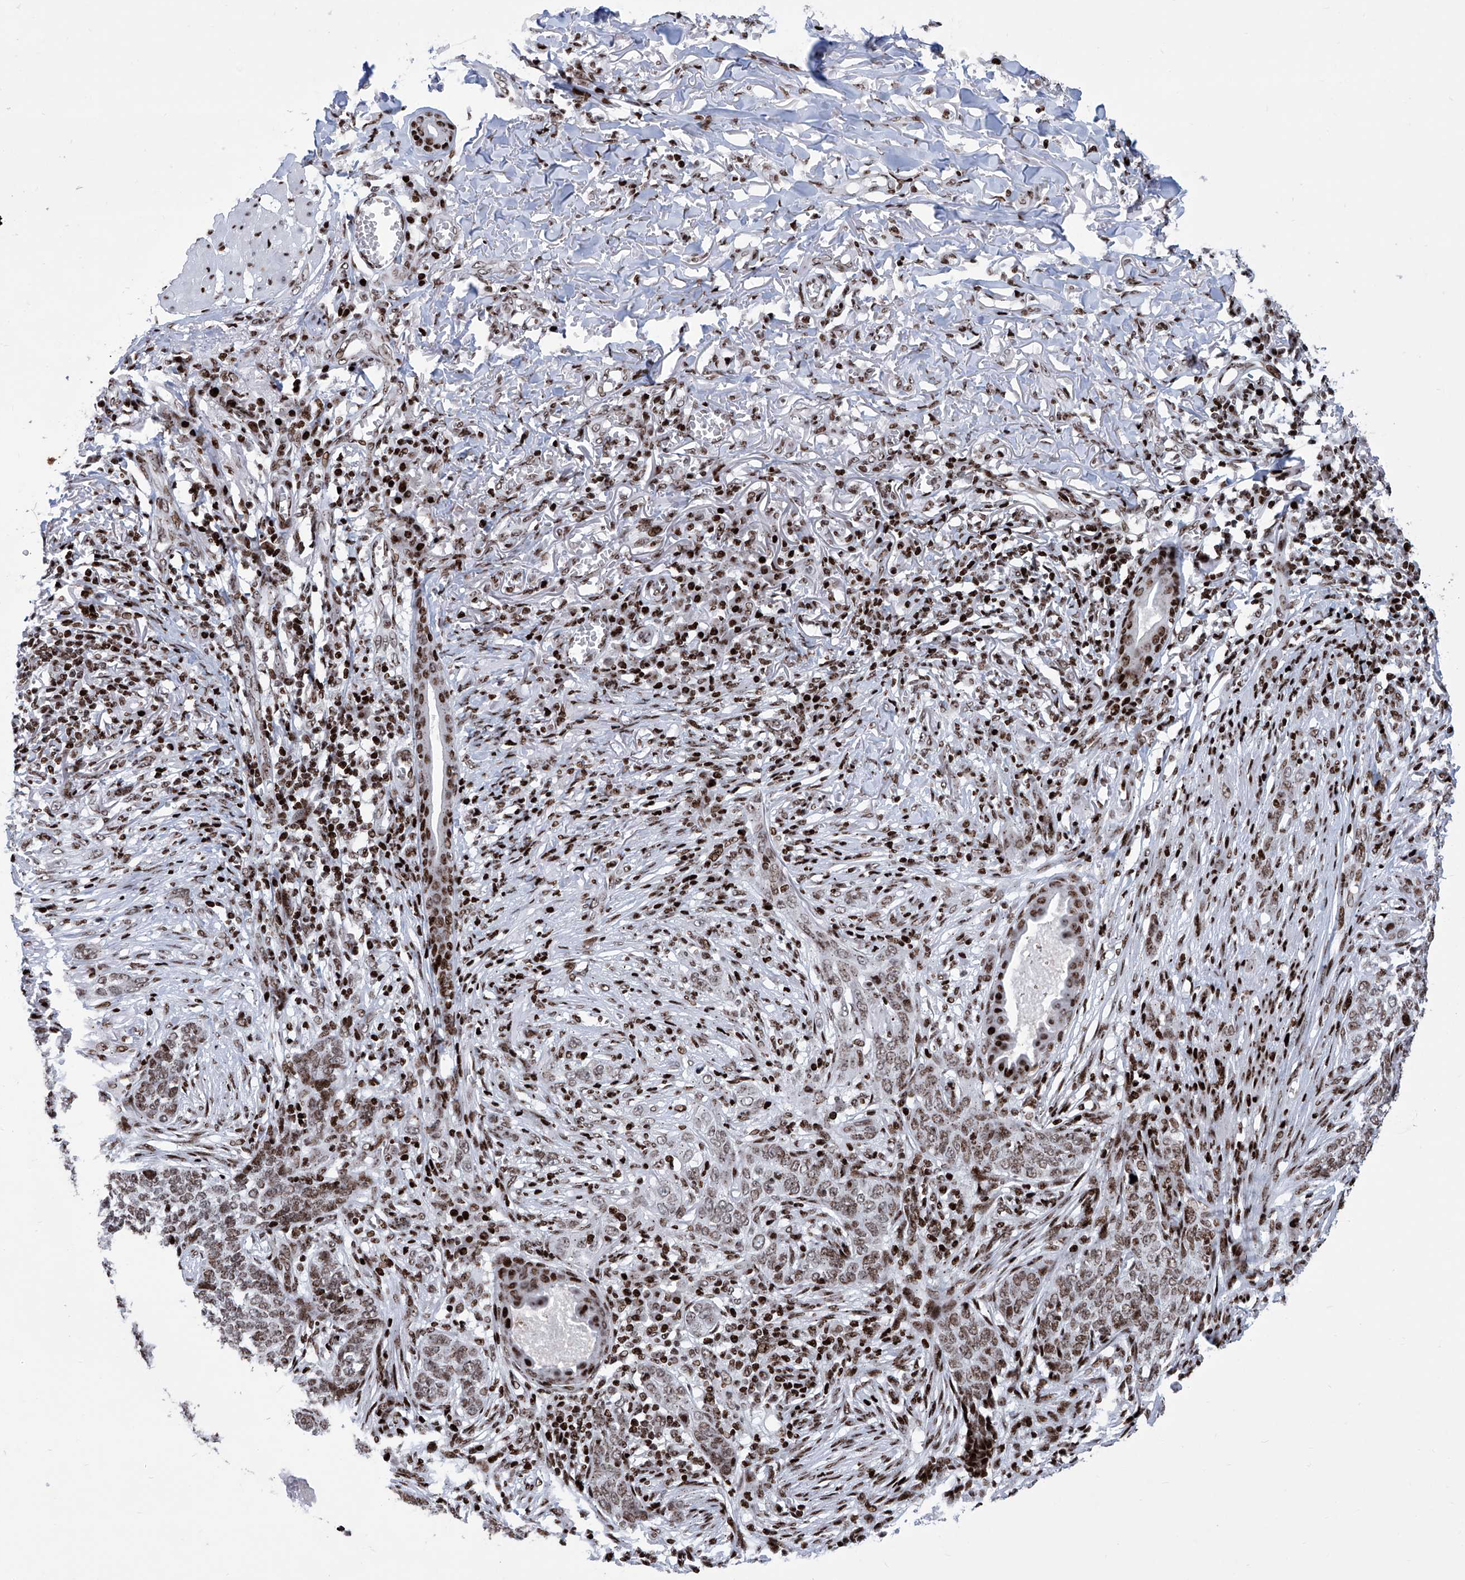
{"staining": {"intensity": "moderate", "quantity": ">75%", "location": "nuclear"}, "tissue": "skin cancer", "cell_type": "Tumor cells", "image_type": "cancer", "snomed": [{"axis": "morphology", "description": "Basal cell carcinoma"}, {"axis": "topography", "description": "Skin"}], "caption": "Immunohistochemistry (IHC) micrograph of basal cell carcinoma (skin) stained for a protein (brown), which exhibits medium levels of moderate nuclear positivity in approximately >75% of tumor cells.", "gene": "HEY2", "patient": {"sex": "male", "age": 85}}